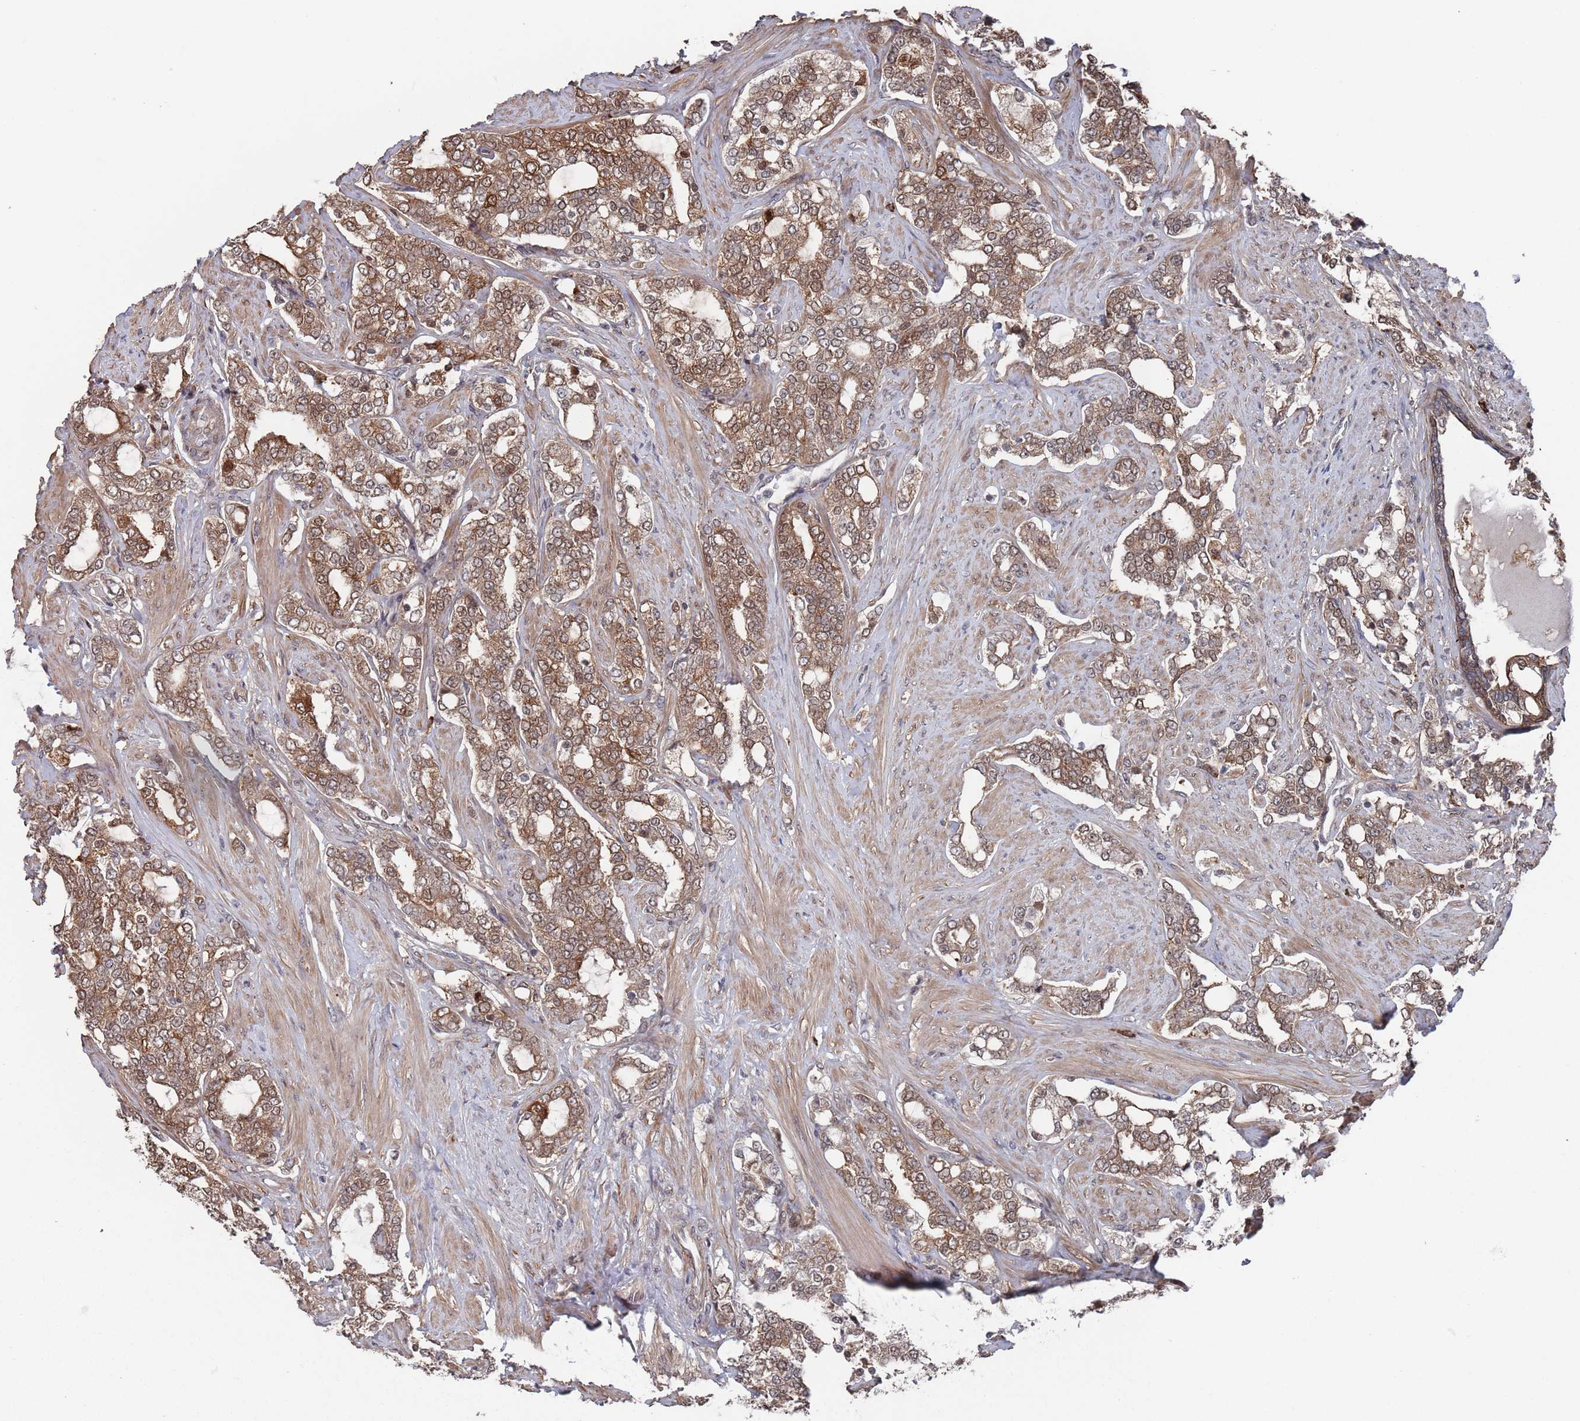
{"staining": {"intensity": "moderate", "quantity": ">75%", "location": "cytoplasmic/membranous"}, "tissue": "prostate cancer", "cell_type": "Tumor cells", "image_type": "cancer", "snomed": [{"axis": "morphology", "description": "Adenocarcinoma, High grade"}, {"axis": "topography", "description": "Prostate"}], "caption": "Protein staining of prostate cancer (high-grade adenocarcinoma) tissue displays moderate cytoplasmic/membranous staining in approximately >75% of tumor cells.", "gene": "DGKD", "patient": {"sex": "male", "age": 64}}